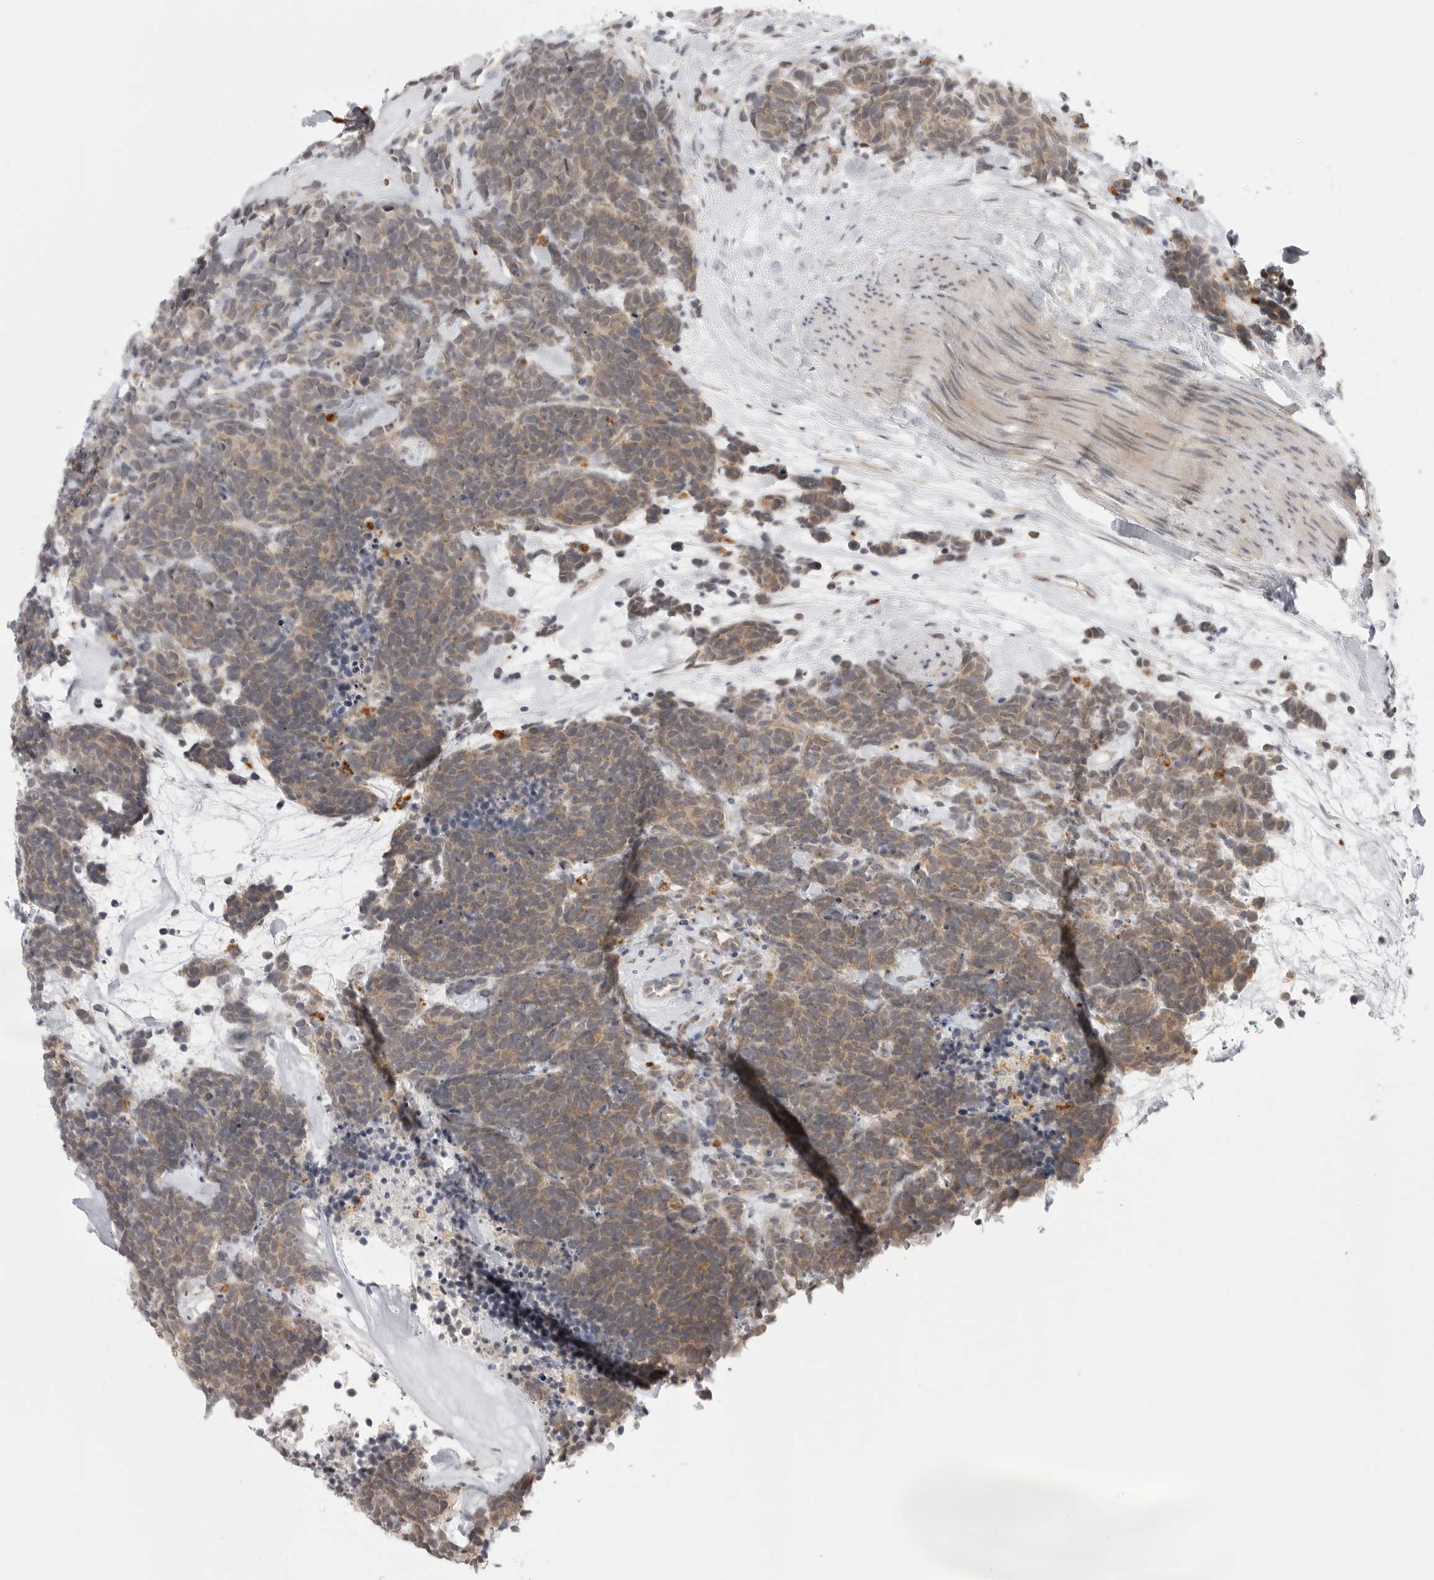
{"staining": {"intensity": "weak", "quantity": ">75%", "location": "cytoplasmic/membranous"}, "tissue": "carcinoid", "cell_type": "Tumor cells", "image_type": "cancer", "snomed": [{"axis": "morphology", "description": "Carcinoma, NOS"}, {"axis": "morphology", "description": "Carcinoid, malignant, NOS"}, {"axis": "topography", "description": "Urinary bladder"}], "caption": "This image displays malignant carcinoid stained with IHC to label a protein in brown. The cytoplasmic/membranous of tumor cells show weak positivity for the protein. Nuclei are counter-stained blue.", "gene": "KALRN", "patient": {"sex": "male", "age": 57}}